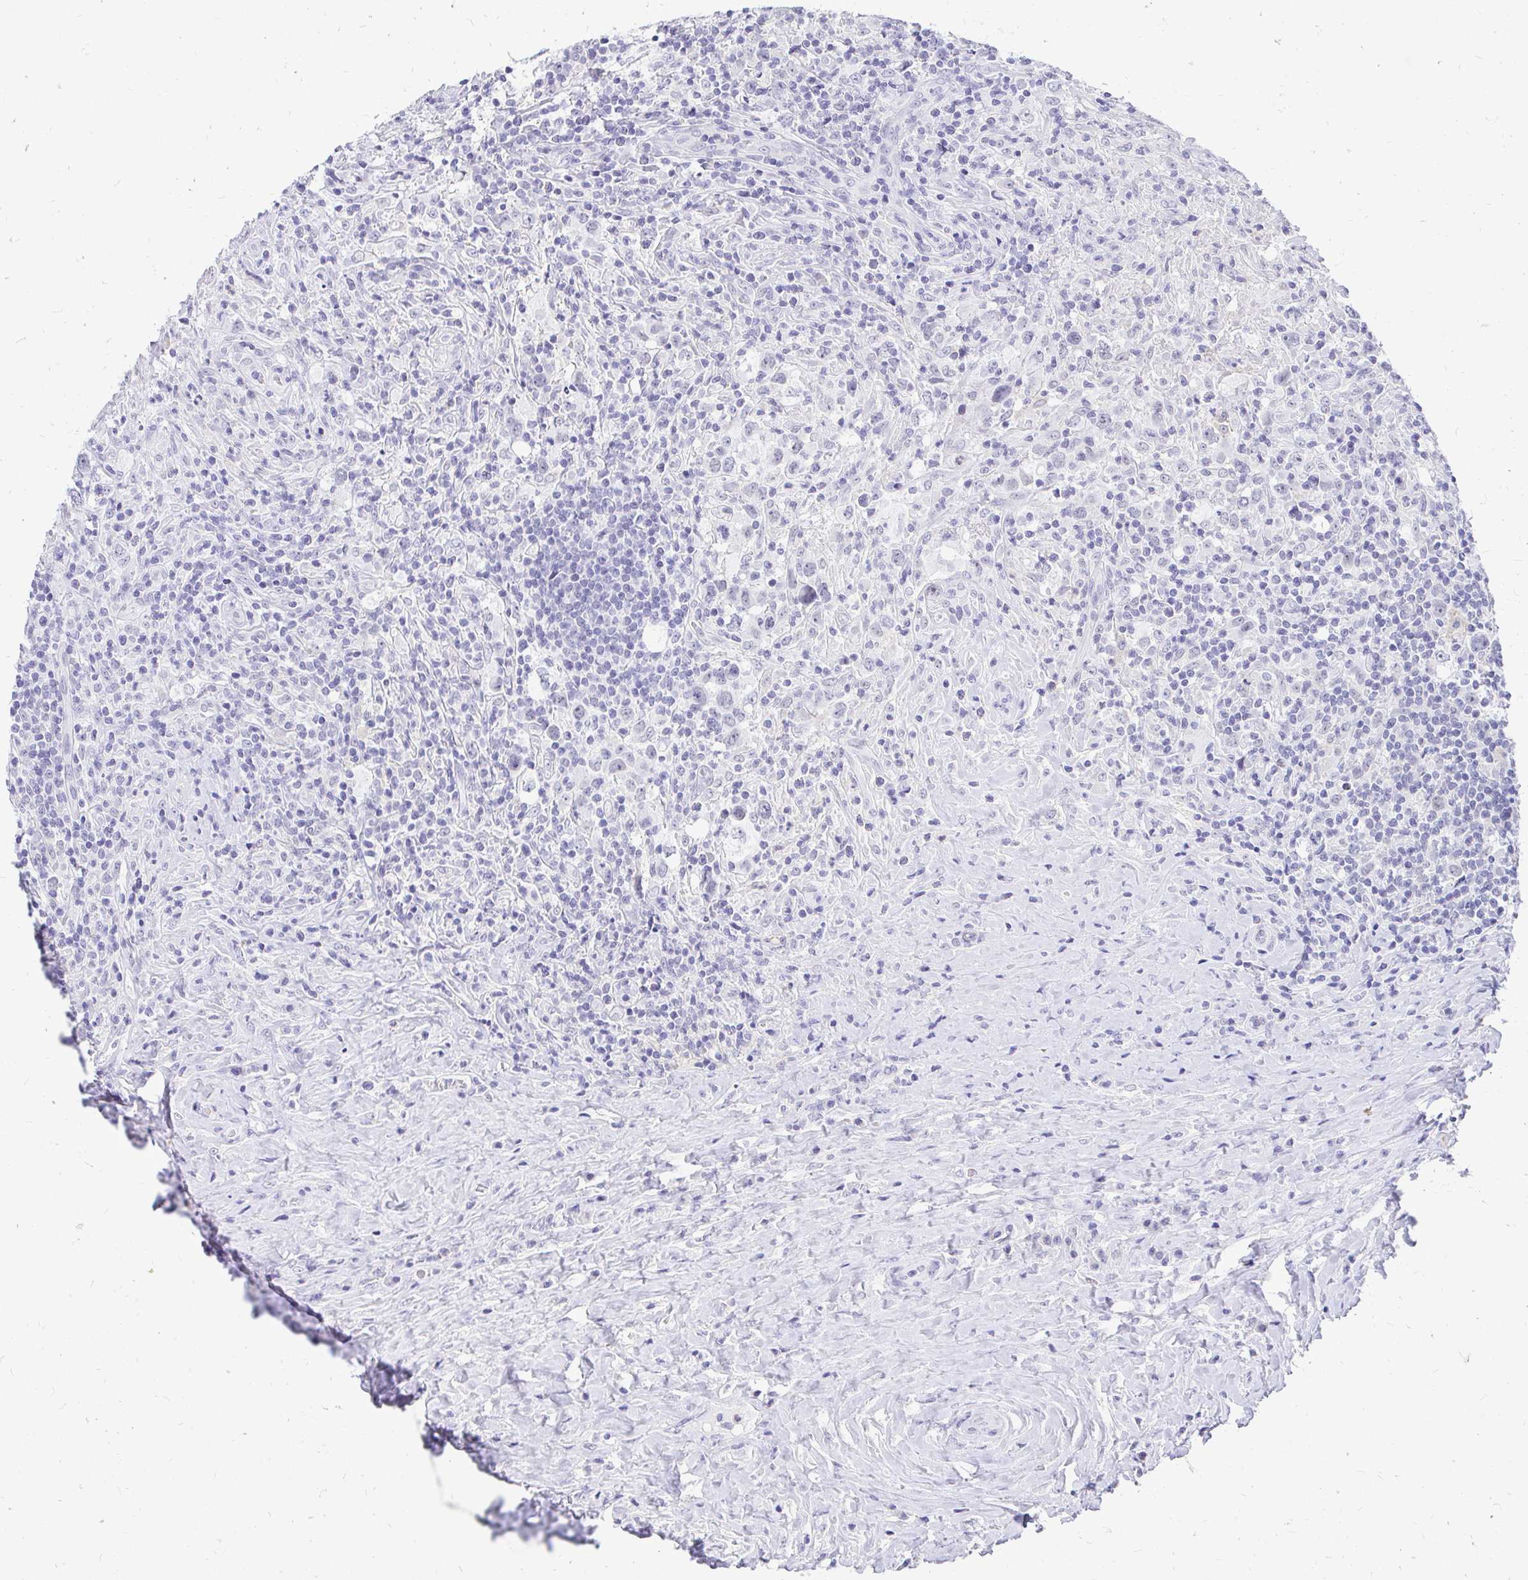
{"staining": {"intensity": "negative", "quantity": "none", "location": "none"}, "tissue": "lymphoma", "cell_type": "Tumor cells", "image_type": "cancer", "snomed": [{"axis": "morphology", "description": "Hodgkin's disease, NOS"}, {"axis": "topography", "description": "Lymph node"}], "caption": "An immunohistochemistry micrograph of Hodgkin's disease is shown. There is no staining in tumor cells of Hodgkin's disease.", "gene": "FATE1", "patient": {"sex": "female", "age": 18}}